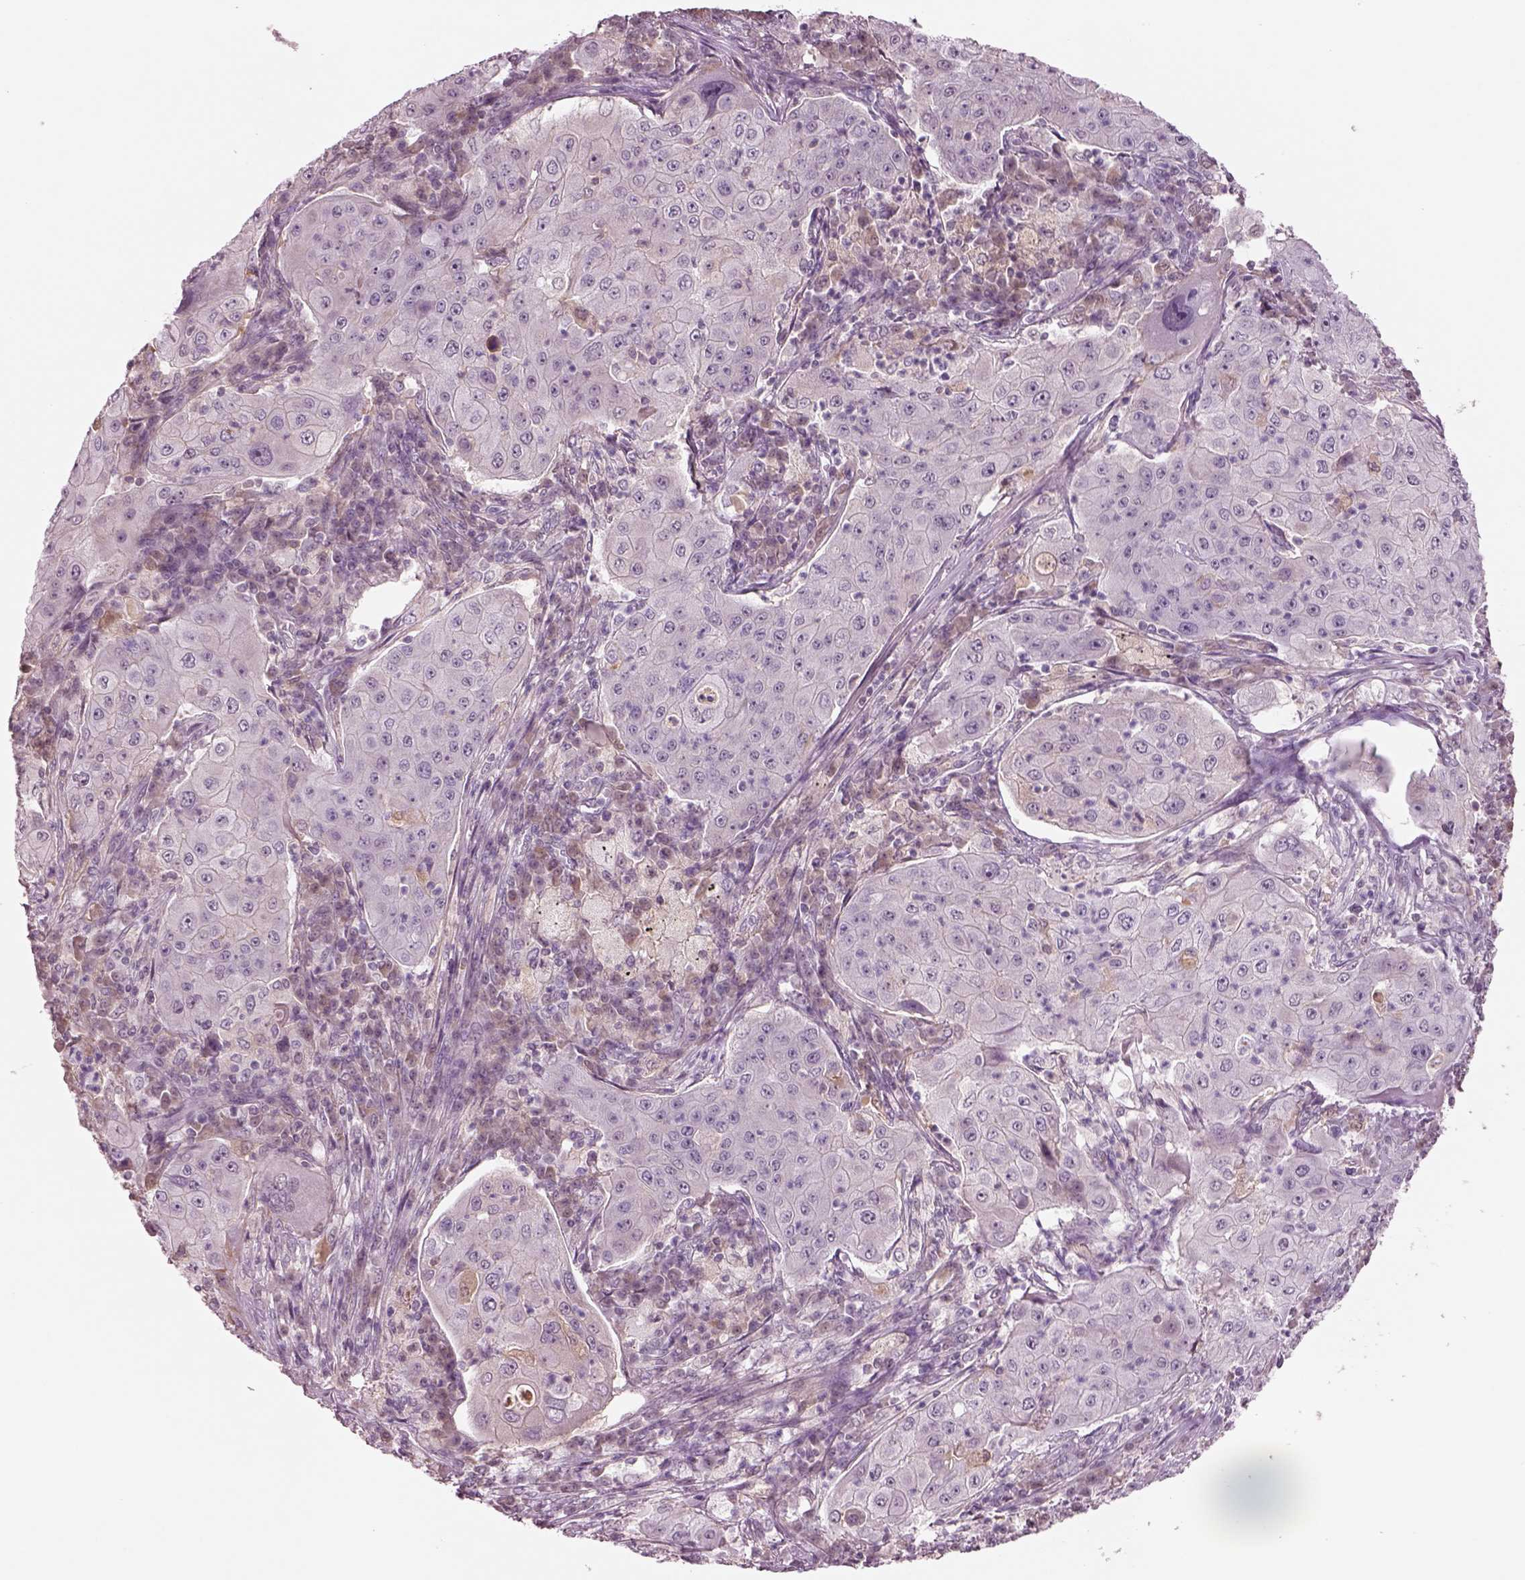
{"staining": {"intensity": "negative", "quantity": "none", "location": "none"}, "tissue": "lung cancer", "cell_type": "Tumor cells", "image_type": "cancer", "snomed": [{"axis": "morphology", "description": "Squamous cell carcinoma, NOS"}, {"axis": "topography", "description": "Lung"}], "caption": "The immunohistochemistry (IHC) micrograph has no significant staining in tumor cells of lung cancer tissue.", "gene": "SEPHS1", "patient": {"sex": "female", "age": 59}}